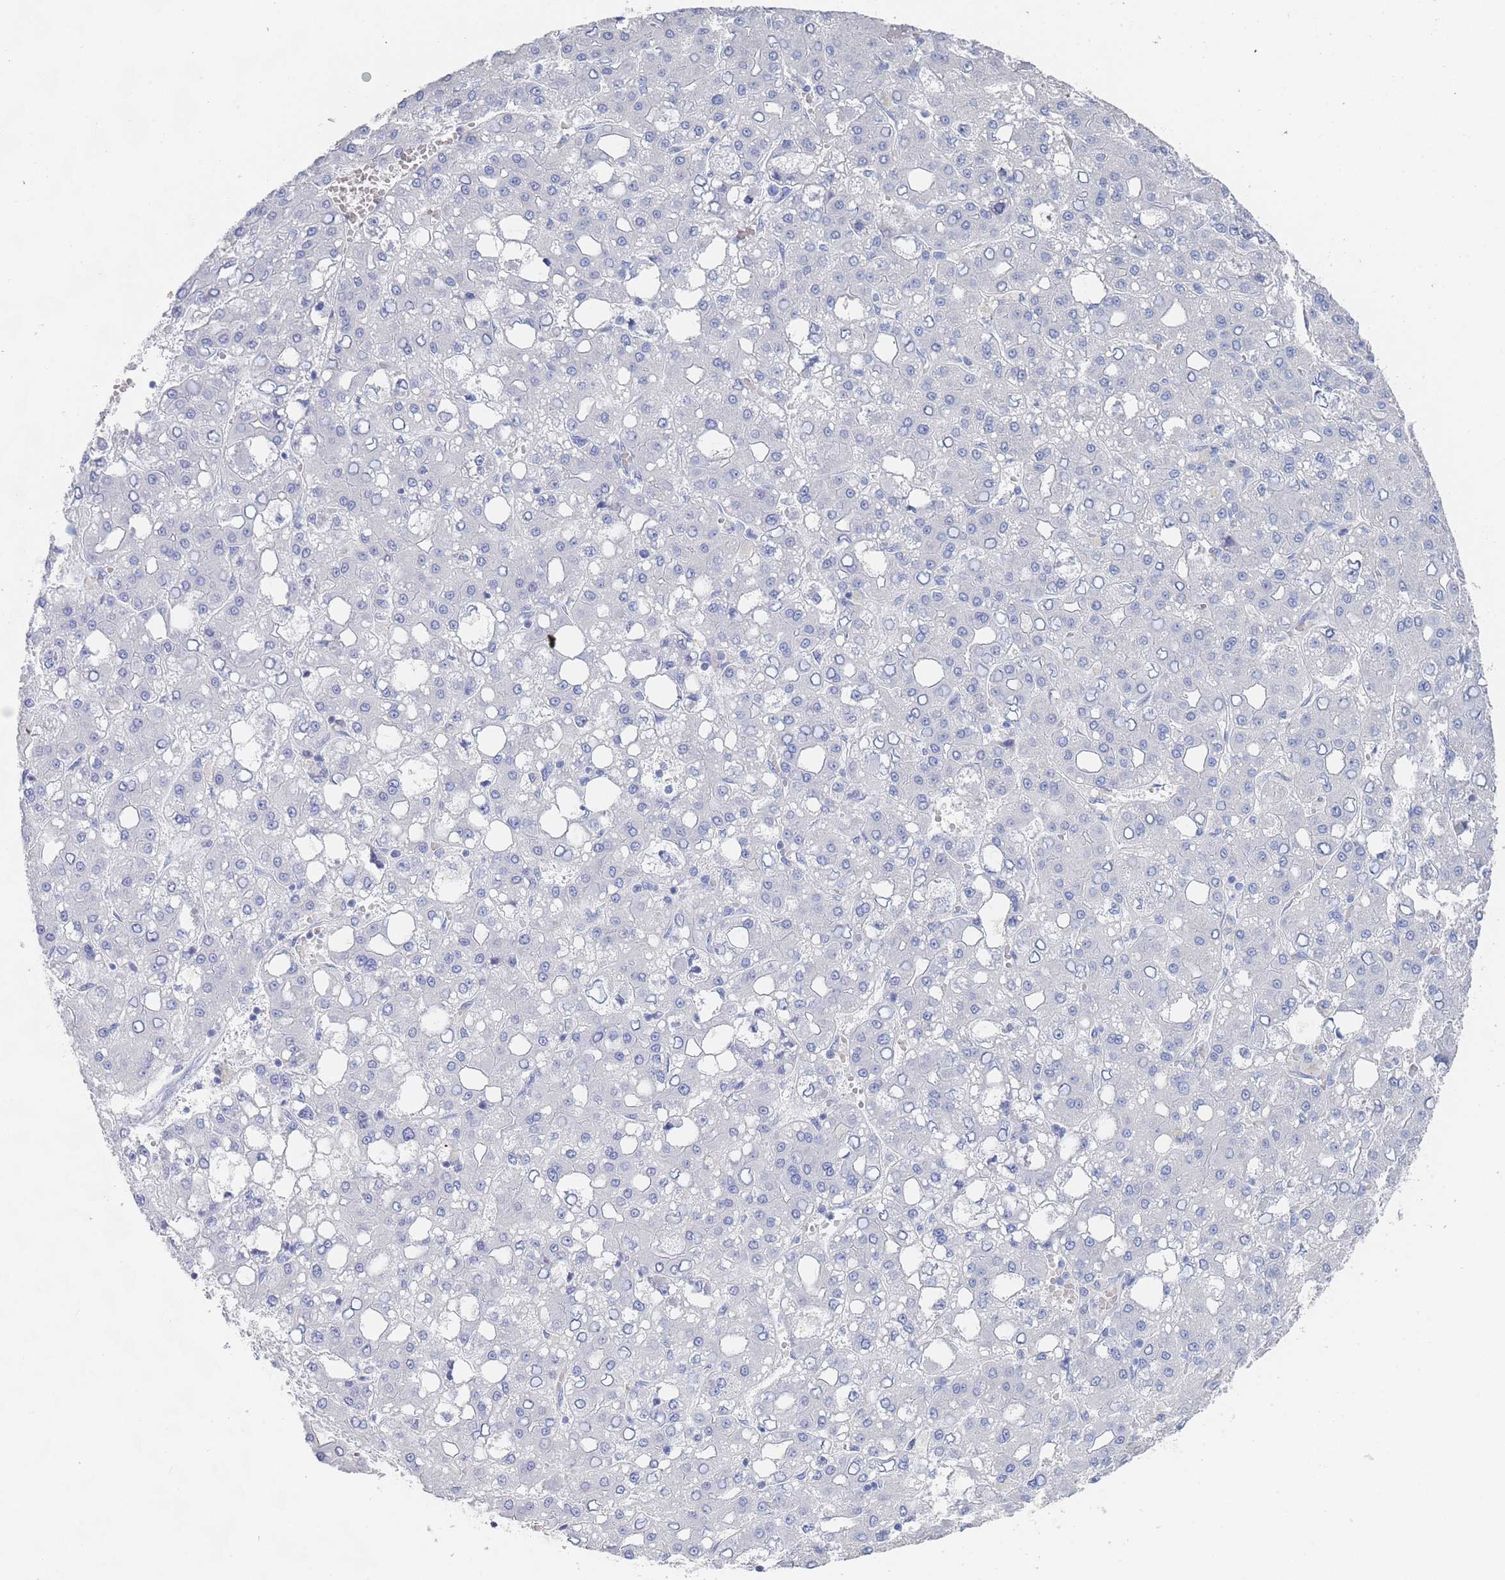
{"staining": {"intensity": "negative", "quantity": "none", "location": "none"}, "tissue": "liver cancer", "cell_type": "Tumor cells", "image_type": "cancer", "snomed": [{"axis": "morphology", "description": "Carcinoma, Hepatocellular, NOS"}, {"axis": "topography", "description": "Liver"}], "caption": "High power microscopy photomicrograph of an immunohistochemistry micrograph of liver hepatocellular carcinoma, revealing no significant staining in tumor cells. The staining is performed using DAB (3,3'-diaminobenzidine) brown chromogen with nuclei counter-stained in using hematoxylin.", "gene": "SLC25A35", "patient": {"sex": "male", "age": 65}}